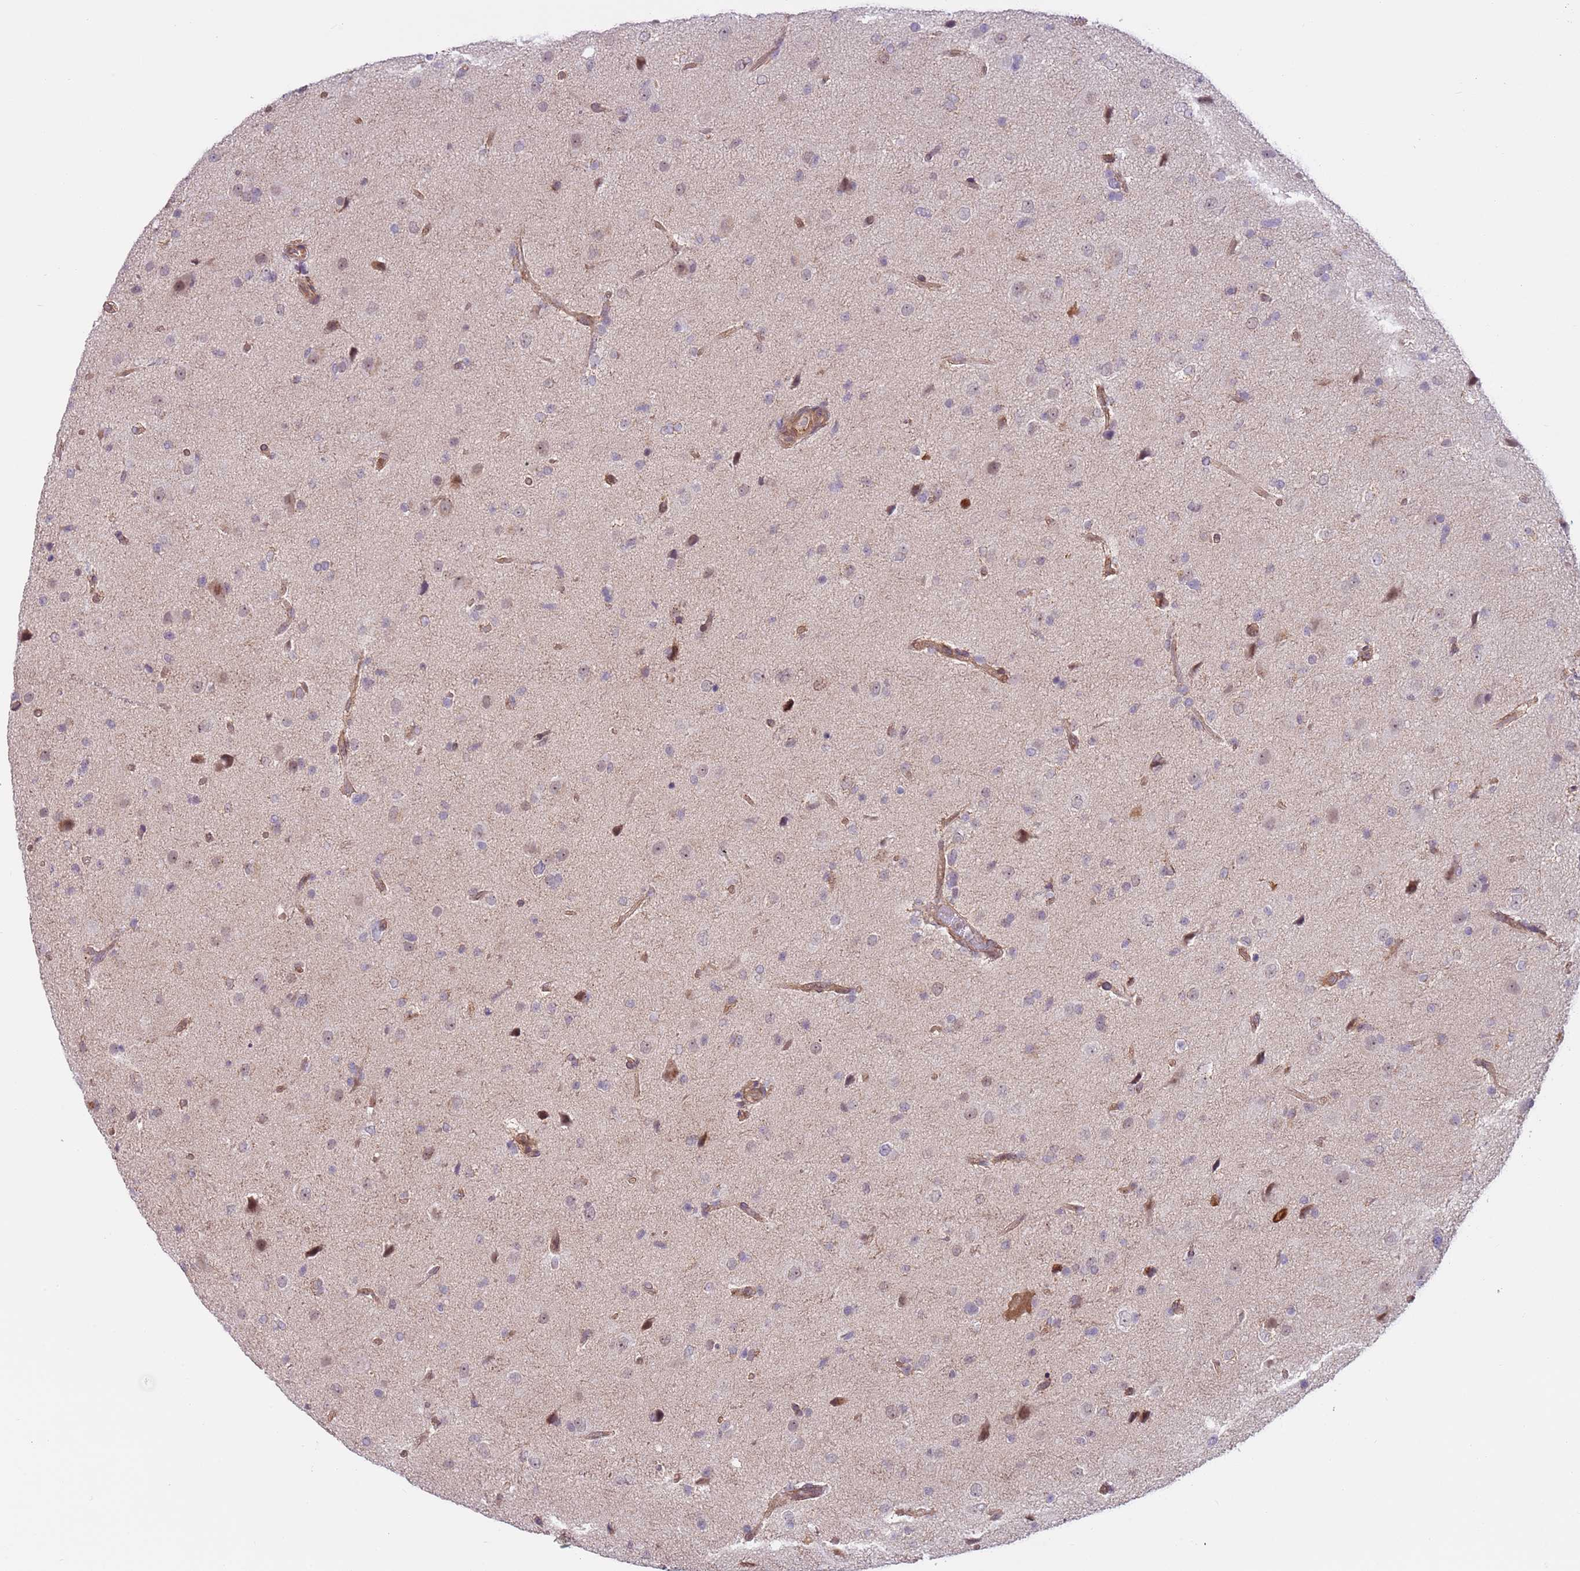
{"staining": {"intensity": "negative", "quantity": "none", "location": "none"}, "tissue": "glioma", "cell_type": "Tumor cells", "image_type": "cancer", "snomed": [{"axis": "morphology", "description": "Glioma, malignant, High grade"}, {"axis": "topography", "description": "Brain"}], "caption": "Glioma was stained to show a protein in brown. There is no significant positivity in tumor cells.", "gene": "DCAF4", "patient": {"sex": "male", "age": 33}}